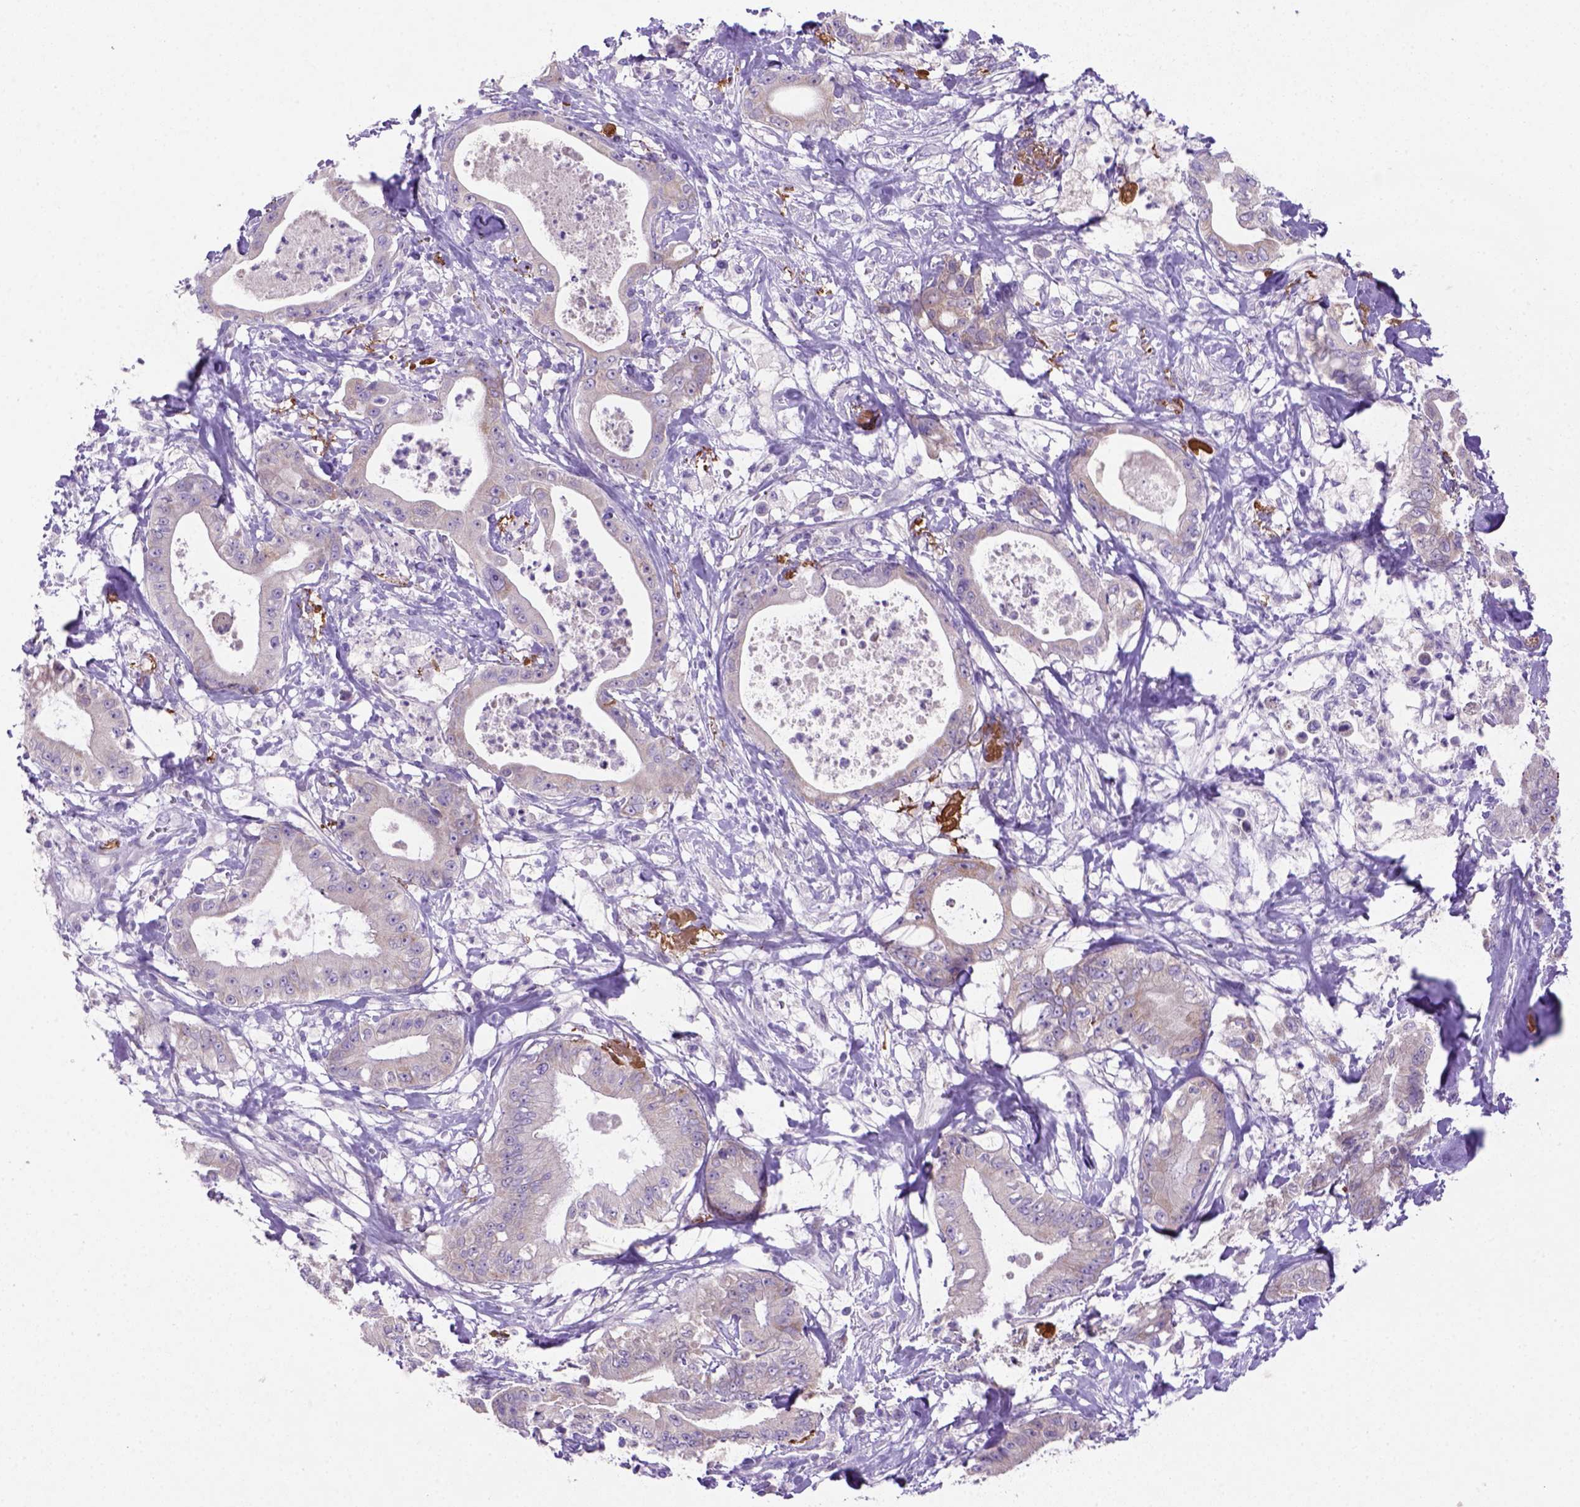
{"staining": {"intensity": "negative", "quantity": "none", "location": "none"}, "tissue": "pancreatic cancer", "cell_type": "Tumor cells", "image_type": "cancer", "snomed": [{"axis": "morphology", "description": "Adenocarcinoma, NOS"}, {"axis": "topography", "description": "Pancreas"}], "caption": "Image shows no significant protein staining in tumor cells of pancreatic cancer (adenocarcinoma).", "gene": "SIRPD", "patient": {"sex": "male", "age": 71}}